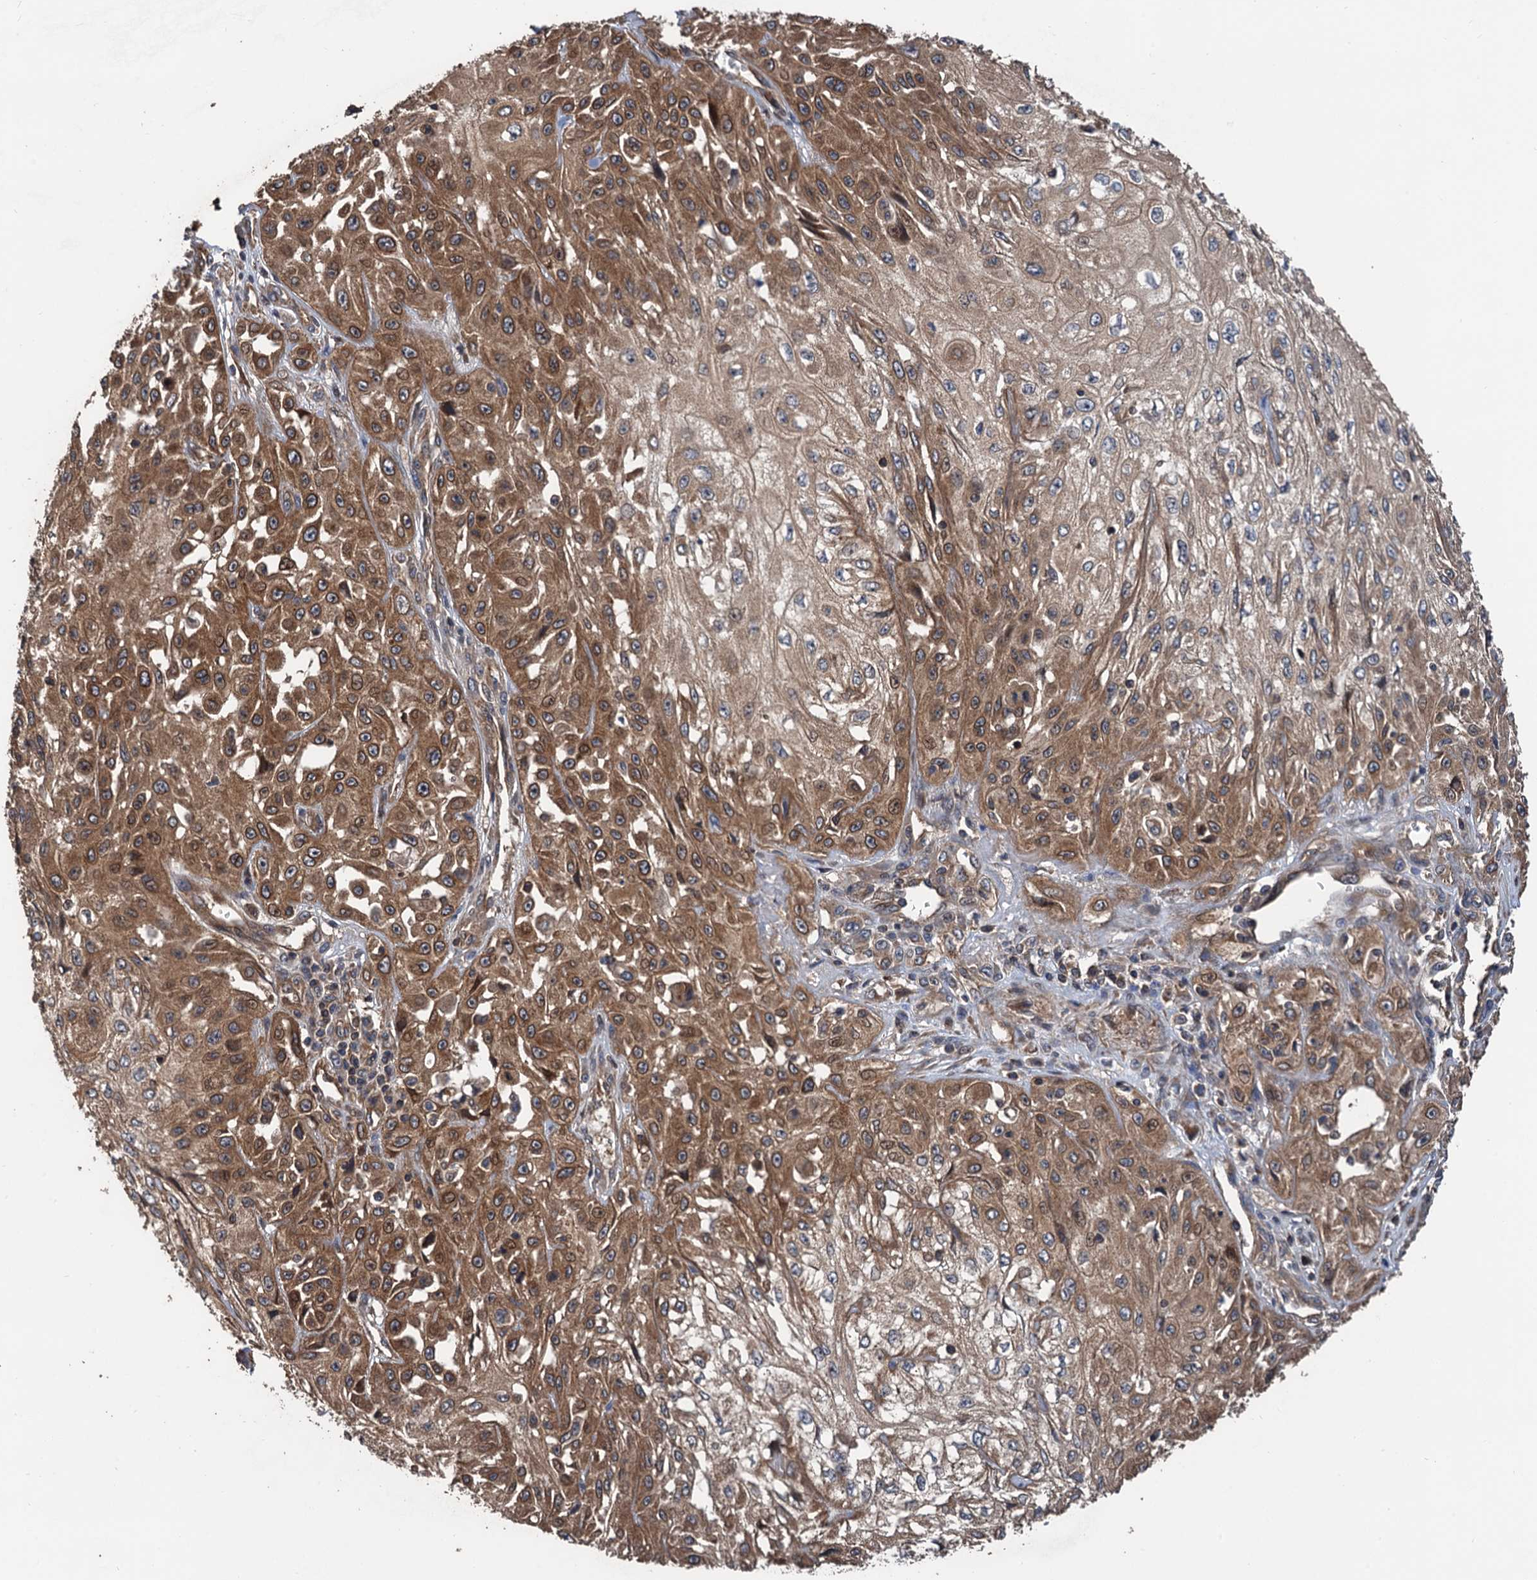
{"staining": {"intensity": "moderate", "quantity": ">75%", "location": "cytoplasmic/membranous"}, "tissue": "skin cancer", "cell_type": "Tumor cells", "image_type": "cancer", "snomed": [{"axis": "morphology", "description": "Squamous cell carcinoma, NOS"}, {"axis": "morphology", "description": "Squamous cell carcinoma, metastatic, NOS"}, {"axis": "topography", "description": "Skin"}, {"axis": "topography", "description": "Lymph node"}], "caption": "Immunohistochemical staining of human skin cancer shows medium levels of moderate cytoplasmic/membranous protein positivity in about >75% of tumor cells. Using DAB (brown) and hematoxylin (blue) stains, captured at high magnification using brightfield microscopy.", "gene": "PPP4R1", "patient": {"sex": "male", "age": 75}}